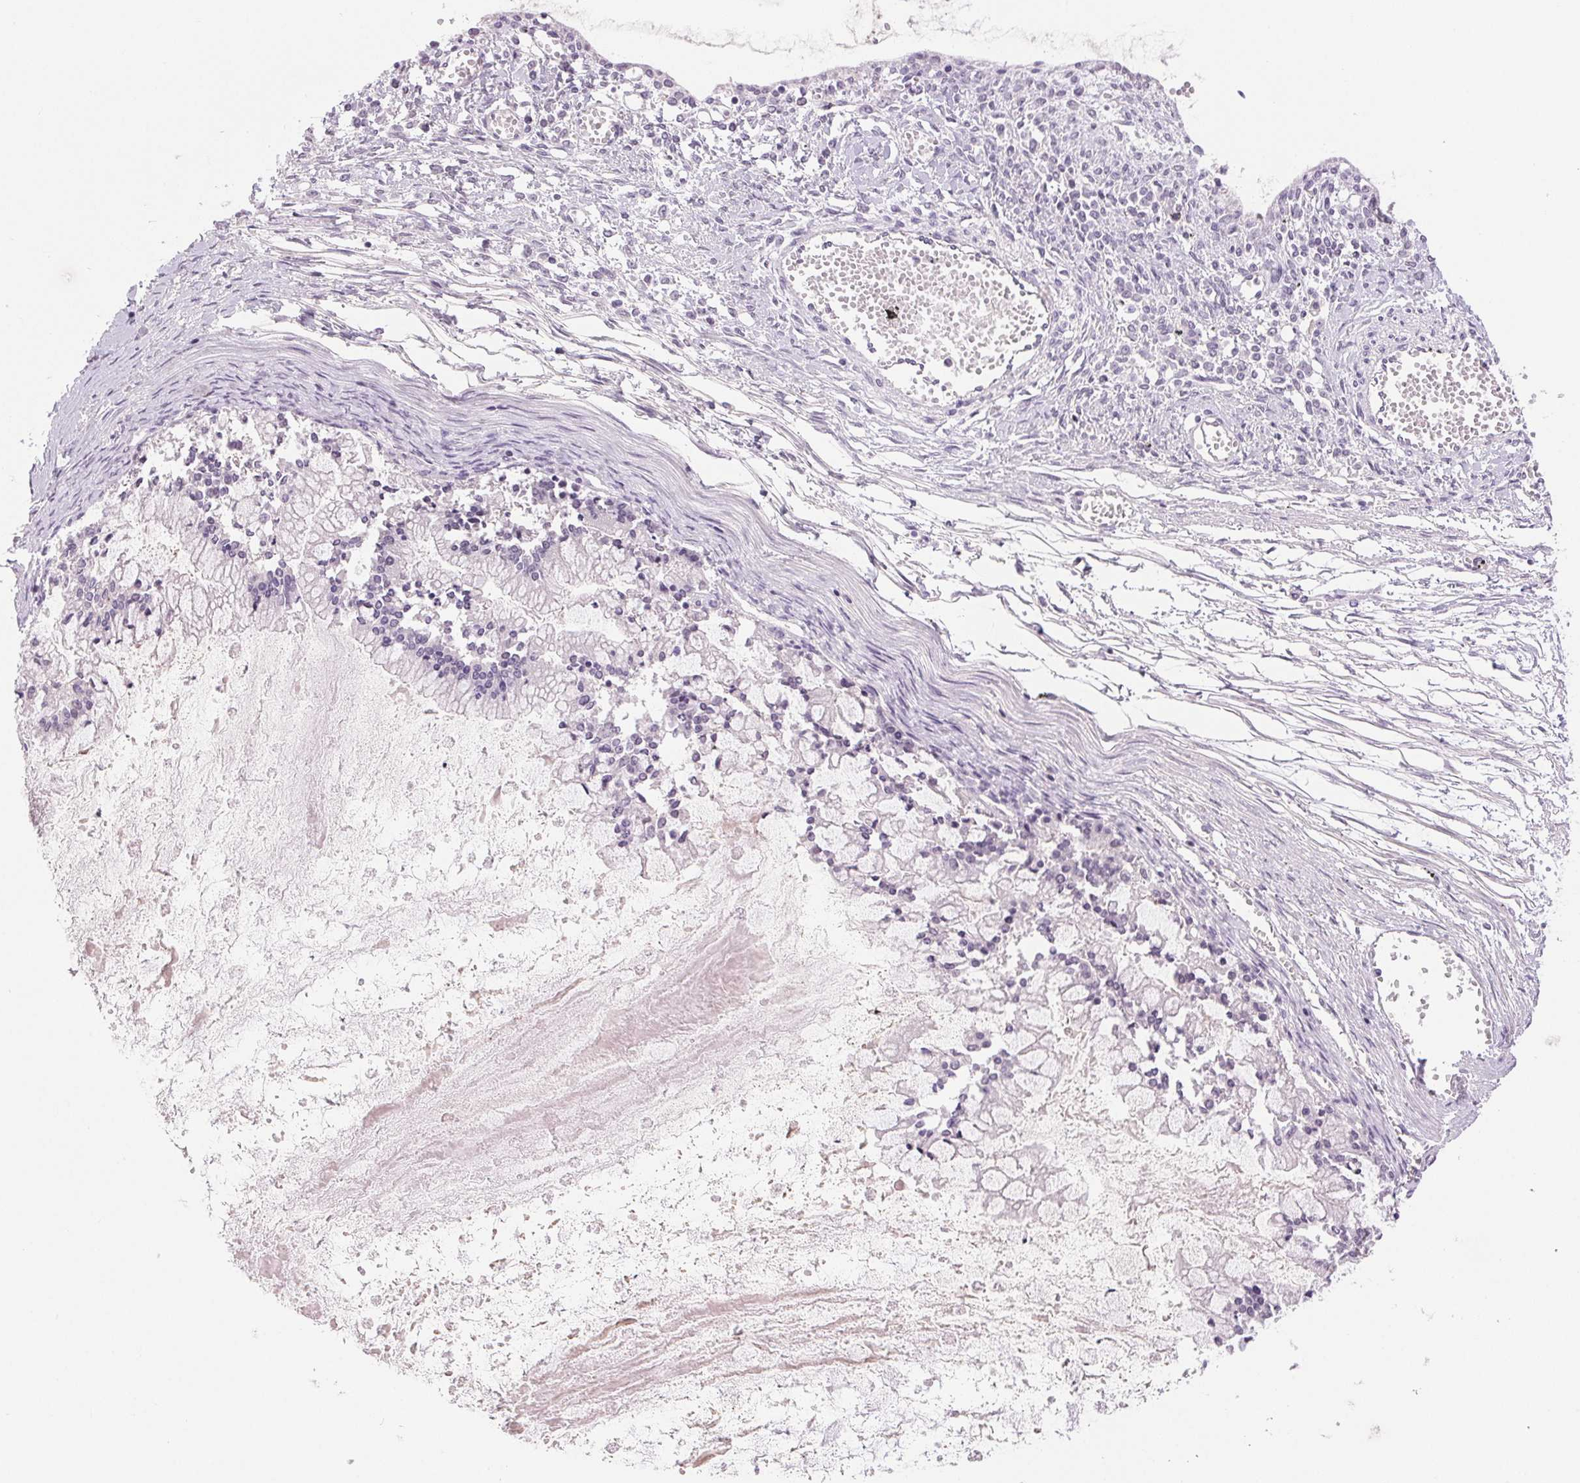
{"staining": {"intensity": "negative", "quantity": "none", "location": "none"}, "tissue": "ovarian cancer", "cell_type": "Tumor cells", "image_type": "cancer", "snomed": [{"axis": "morphology", "description": "Cystadenocarcinoma, mucinous, NOS"}, {"axis": "topography", "description": "Ovary"}], "caption": "The micrograph displays no significant expression in tumor cells of ovarian cancer (mucinous cystadenocarcinoma). Brightfield microscopy of IHC stained with DAB (3,3'-diaminobenzidine) (brown) and hematoxylin (blue), captured at high magnification.", "gene": "IFIT1B", "patient": {"sex": "female", "age": 67}}